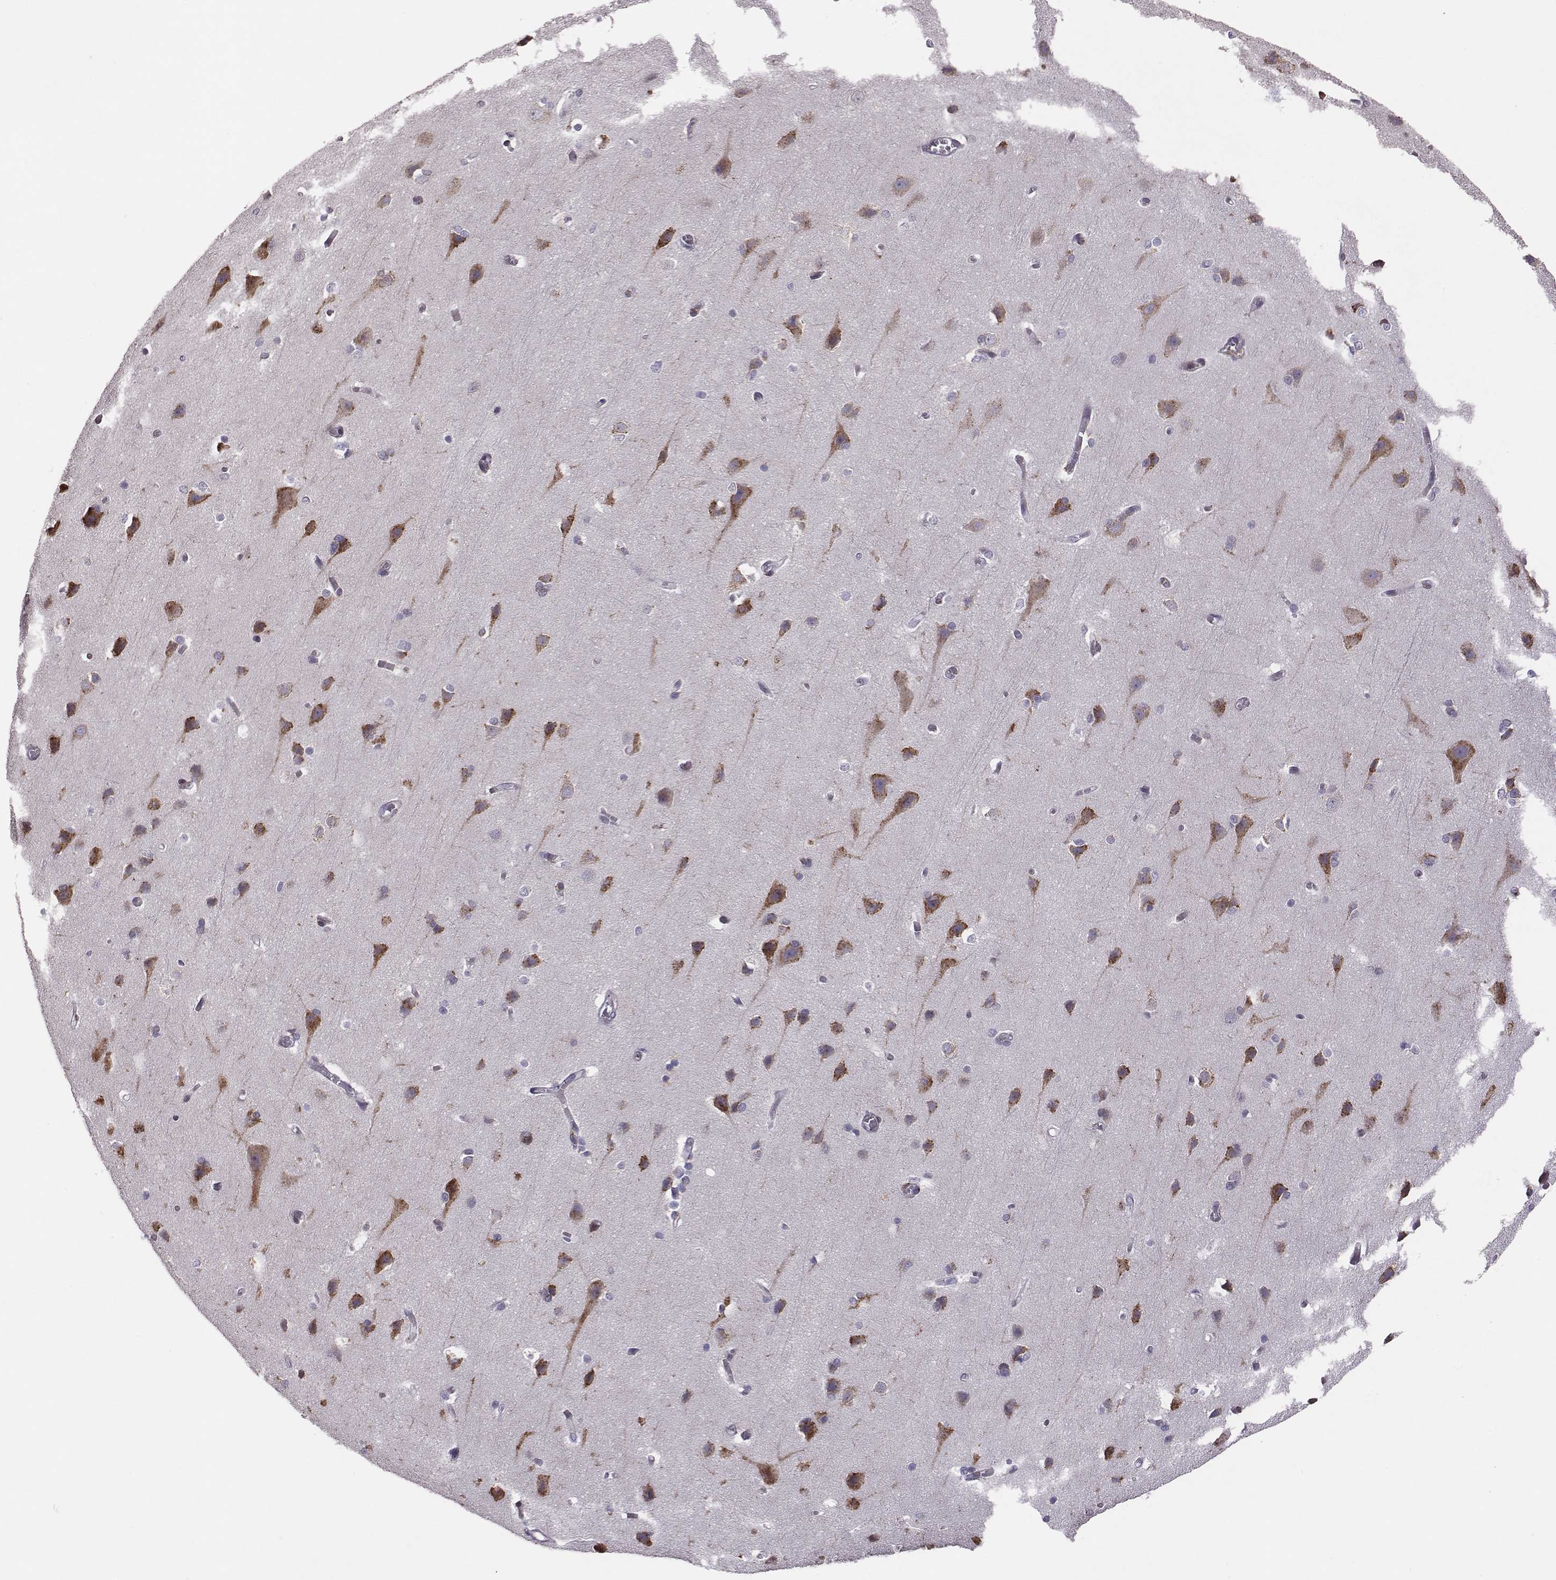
{"staining": {"intensity": "negative", "quantity": "none", "location": "none"}, "tissue": "cerebral cortex", "cell_type": "Endothelial cells", "image_type": "normal", "snomed": [{"axis": "morphology", "description": "Normal tissue, NOS"}, {"axis": "topography", "description": "Cerebral cortex"}], "caption": "Human cerebral cortex stained for a protein using immunohistochemistry shows no positivity in endothelial cells.", "gene": "SELENOI", "patient": {"sex": "male", "age": 37}}